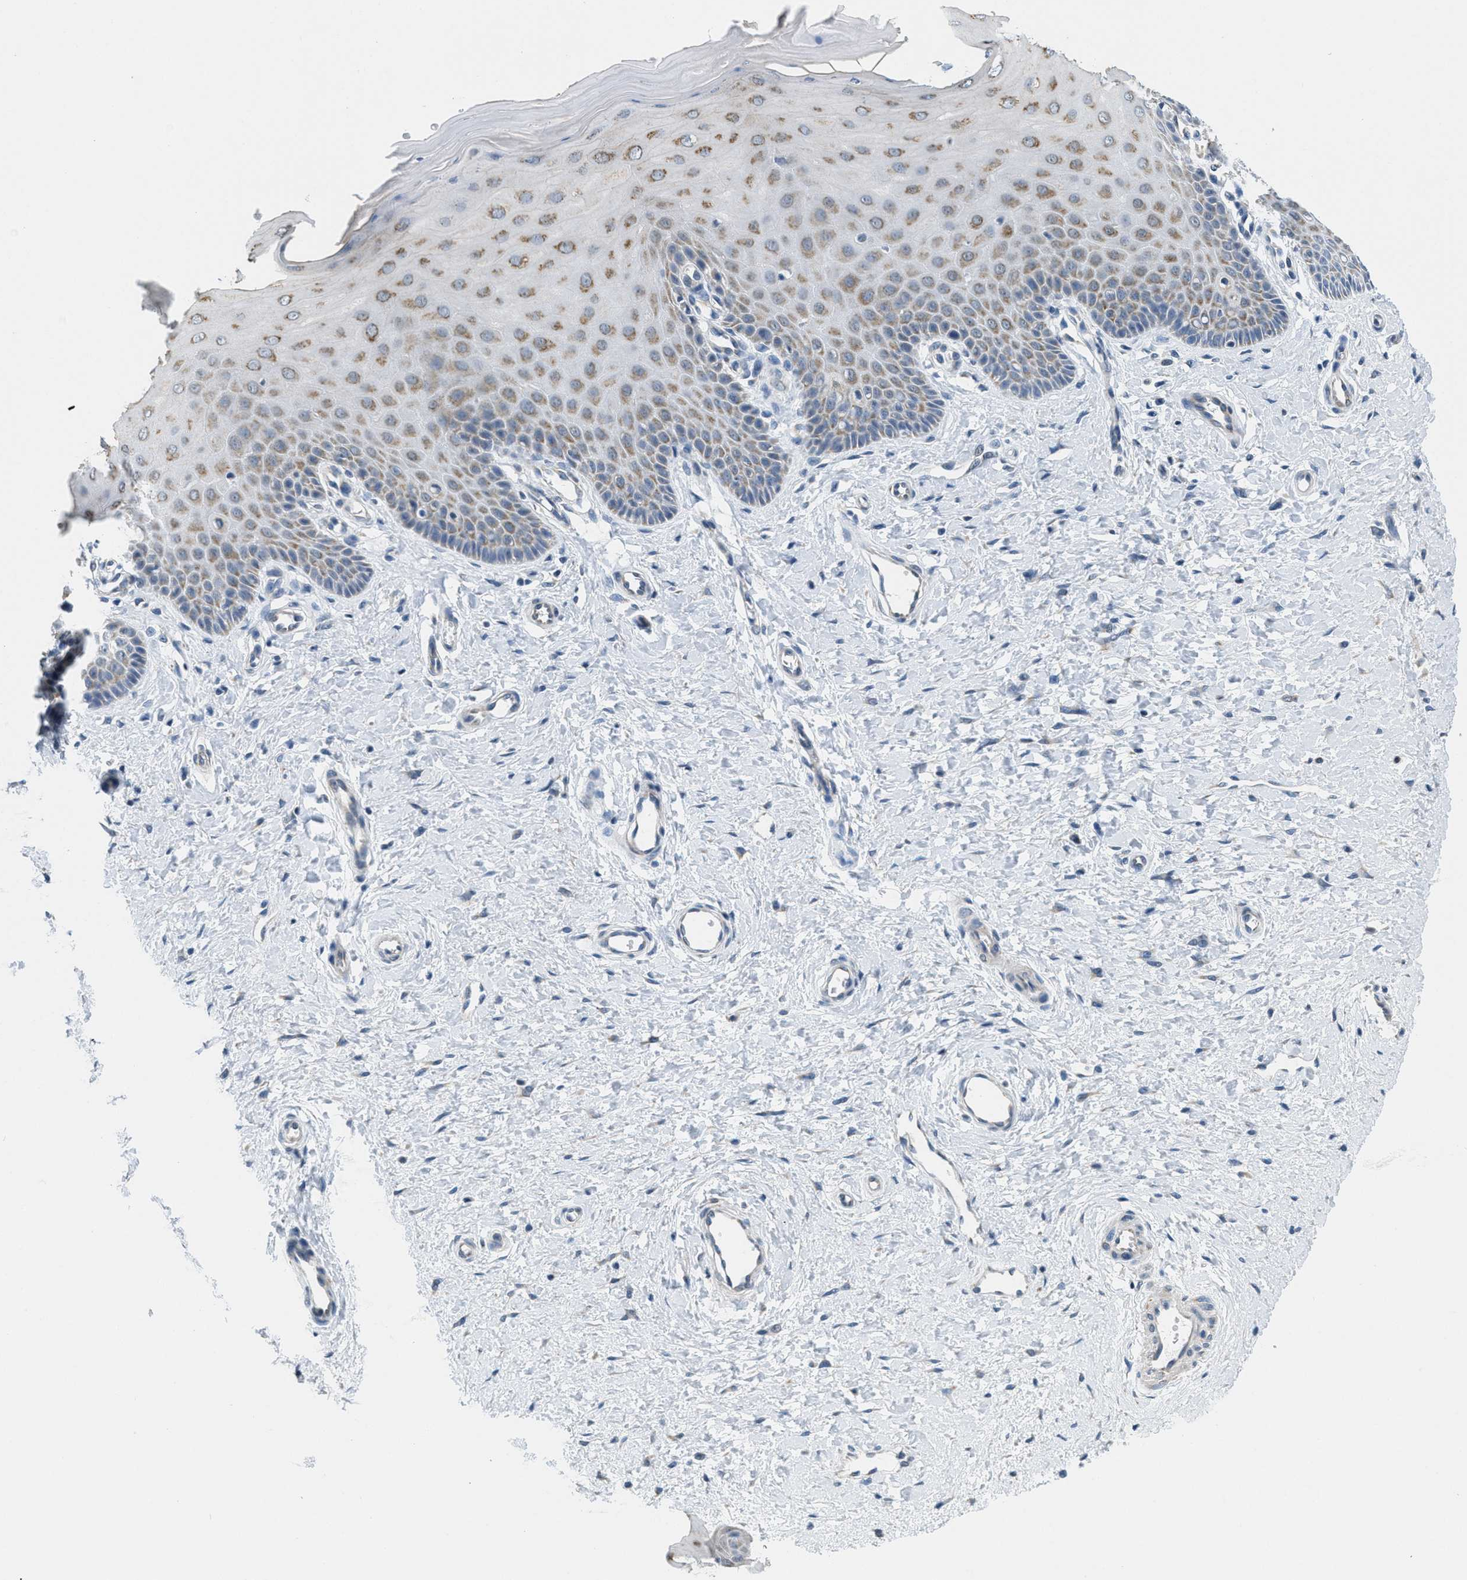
{"staining": {"intensity": "weak", "quantity": "<25%", "location": "cytoplasmic/membranous"}, "tissue": "cervix", "cell_type": "Glandular cells", "image_type": "normal", "snomed": [{"axis": "morphology", "description": "Normal tissue, NOS"}, {"axis": "topography", "description": "Cervix"}], "caption": "IHC of benign human cervix shows no positivity in glandular cells. (DAB (3,3'-diaminobenzidine) immunohistochemistry with hematoxylin counter stain).", "gene": "TOMM70", "patient": {"sex": "female", "age": 55}}